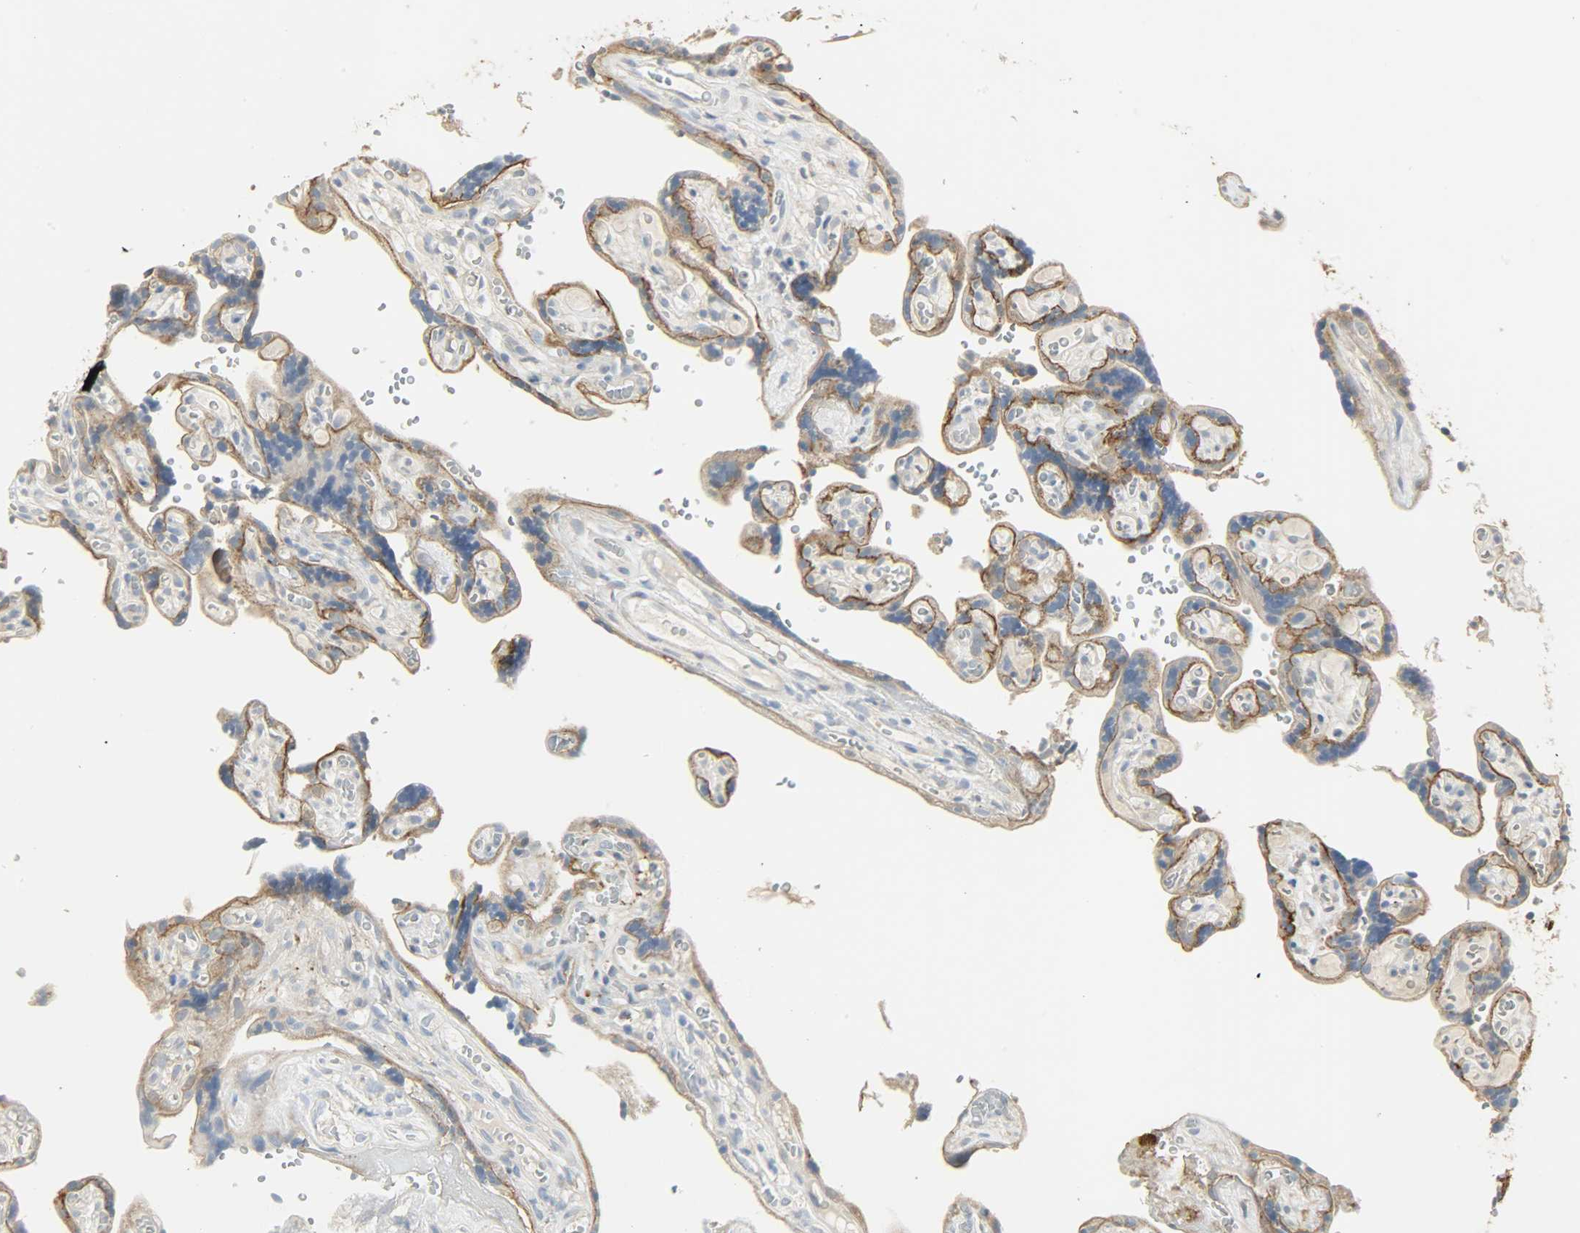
{"staining": {"intensity": "moderate", "quantity": "25%-75%", "location": "cytoplasmic/membranous"}, "tissue": "placenta", "cell_type": "Trophoblastic cells", "image_type": "normal", "snomed": [{"axis": "morphology", "description": "Normal tissue, NOS"}, {"axis": "topography", "description": "Placenta"}], "caption": "IHC of normal human placenta displays medium levels of moderate cytoplasmic/membranous expression in approximately 25%-75% of trophoblastic cells.", "gene": "ENPEP", "patient": {"sex": "female", "age": 30}}